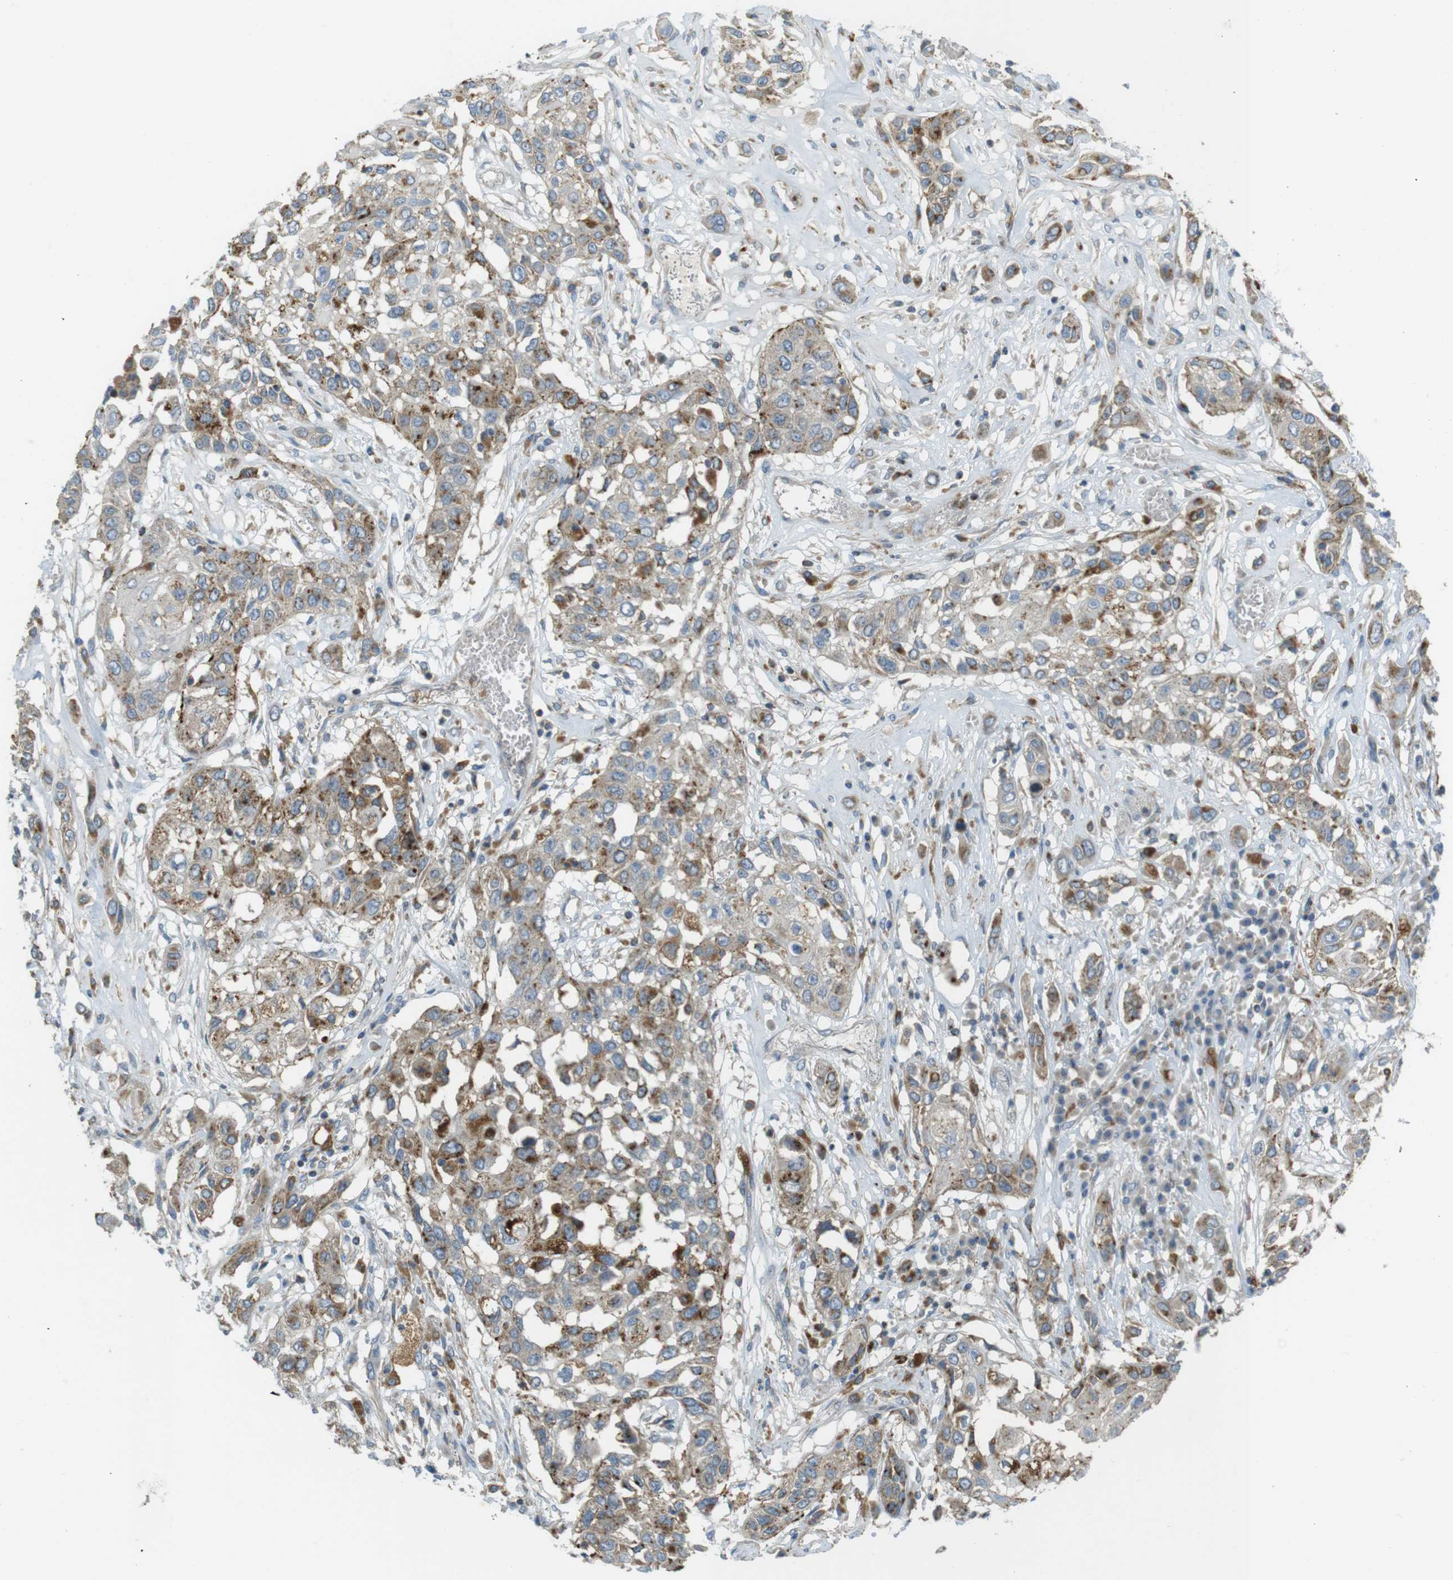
{"staining": {"intensity": "moderate", "quantity": ">75%", "location": "cytoplasmic/membranous"}, "tissue": "lung cancer", "cell_type": "Tumor cells", "image_type": "cancer", "snomed": [{"axis": "morphology", "description": "Squamous cell carcinoma, NOS"}, {"axis": "topography", "description": "Lung"}], "caption": "Immunohistochemical staining of human squamous cell carcinoma (lung) exhibits medium levels of moderate cytoplasmic/membranous staining in about >75% of tumor cells. (DAB (3,3'-diaminobenzidine) = brown stain, brightfield microscopy at high magnification).", "gene": "LAMP1", "patient": {"sex": "male", "age": 71}}